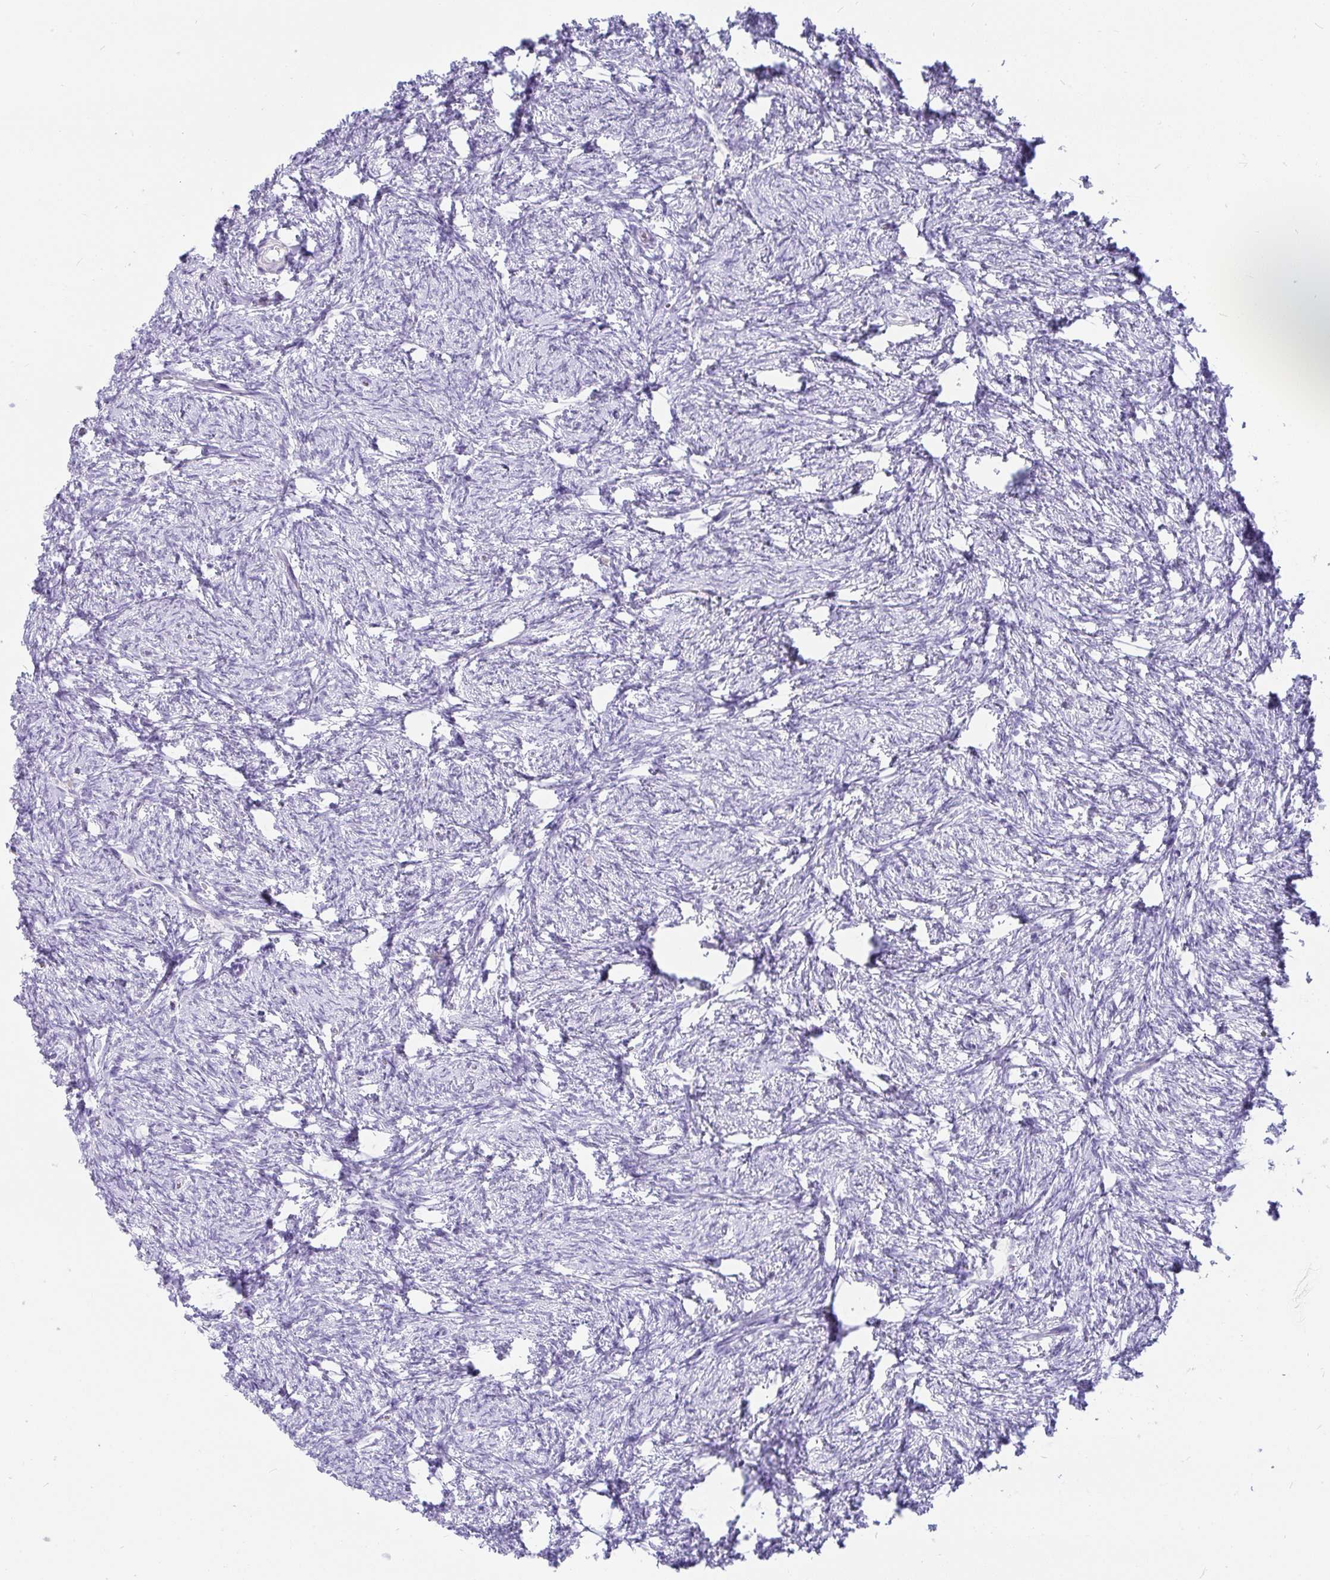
{"staining": {"intensity": "negative", "quantity": "none", "location": "none"}, "tissue": "ovary", "cell_type": "Follicle cells", "image_type": "normal", "snomed": [{"axis": "morphology", "description": "Normal tissue, NOS"}, {"axis": "topography", "description": "Ovary"}], "caption": "Protein analysis of benign ovary demonstrates no significant expression in follicle cells.", "gene": "INTS5", "patient": {"sex": "female", "age": 41}}